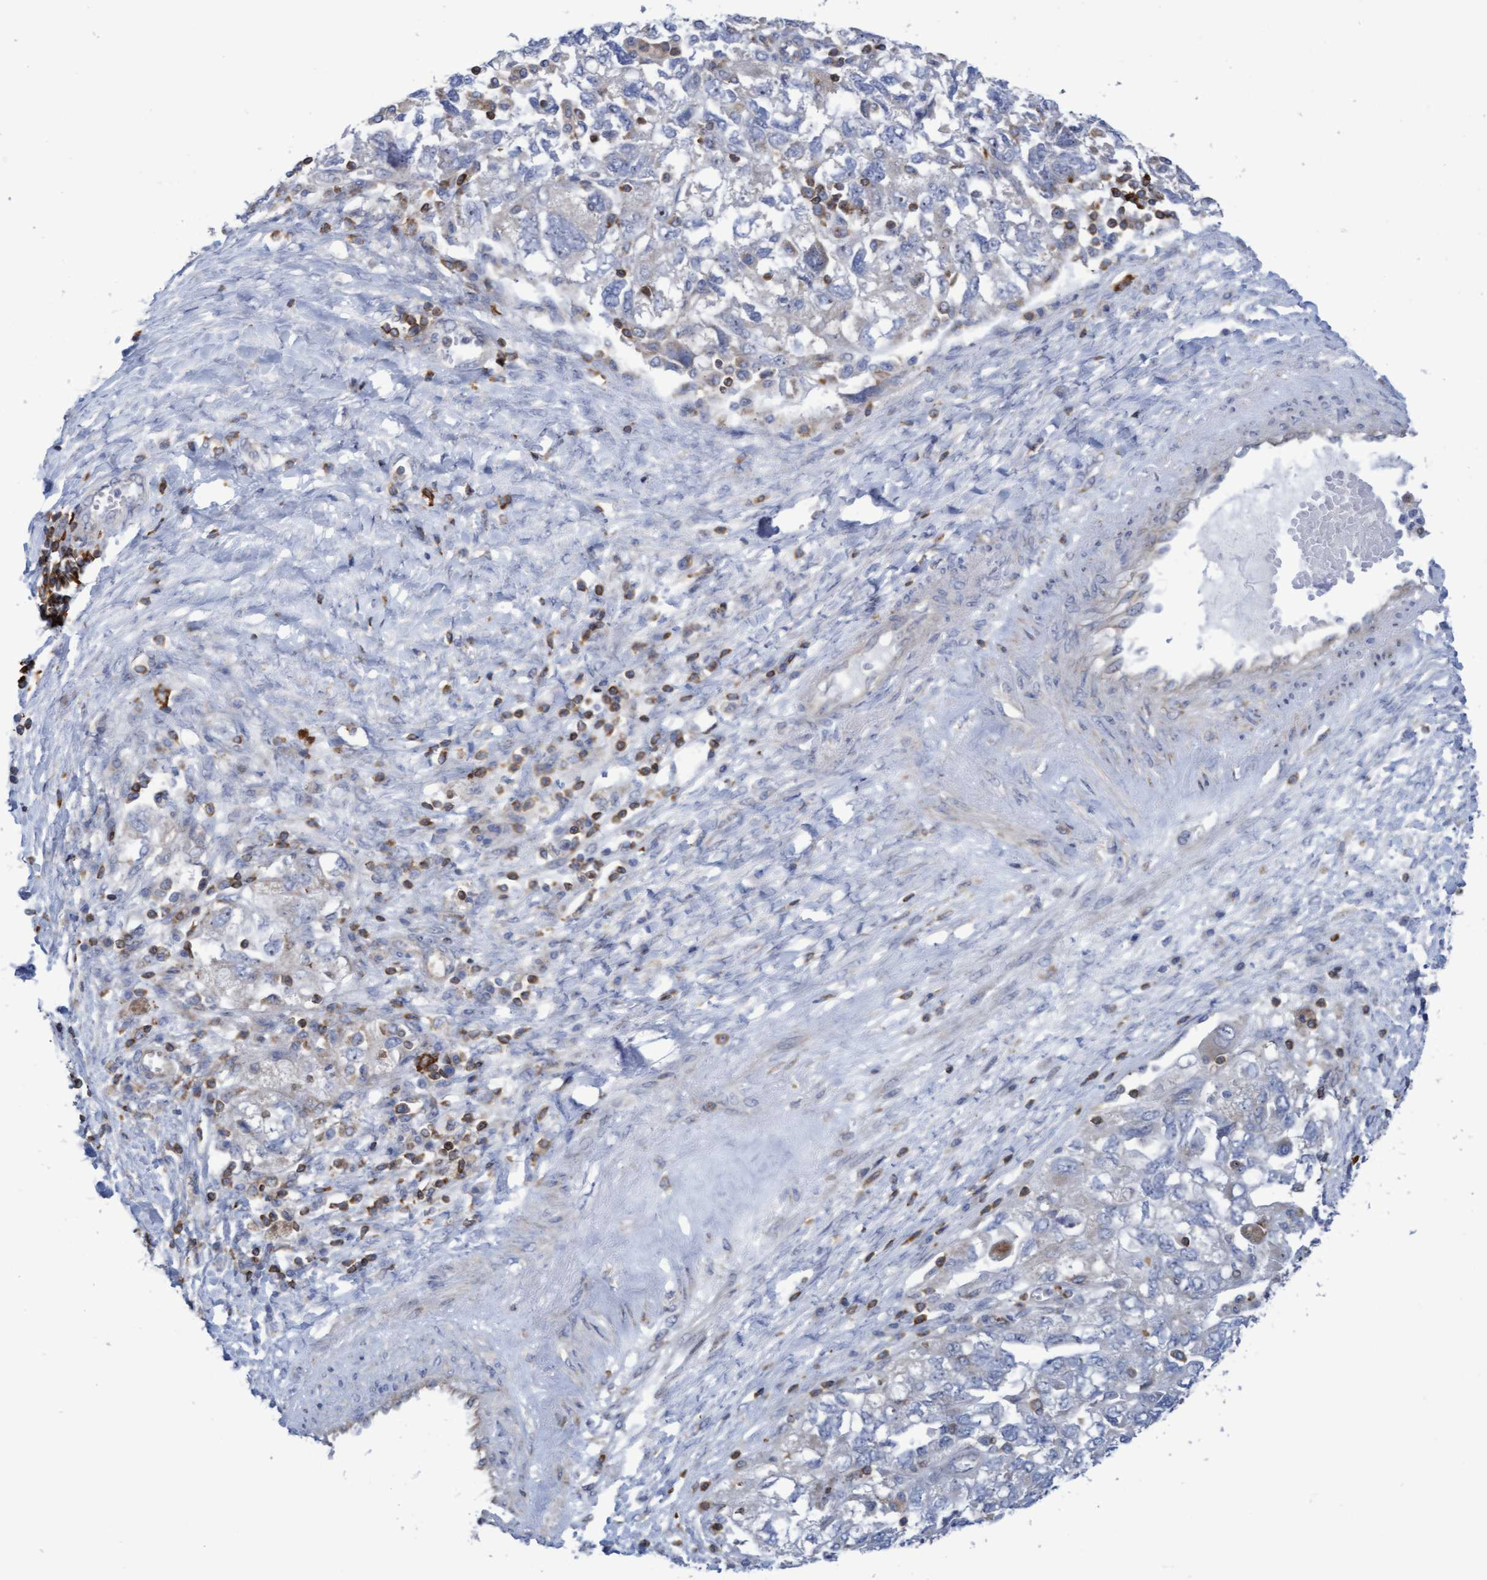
{"staining": {"intensity": "negative", "quantity": "none", "location": "none"}, "tissue": "ovarian cancer", "cell_type": "Tumor cells", "image_type": "cancer", "snomed": [{"axis": "morphology", "description": "Carcinoma, NOS"}, {"axis": "morphology", "description": "Cystadenocarcinoma, serous, NOS"}, {"axis": "topography", "description": "Ovary"}], "caption": "Human ovarian cancer (serous cystadenocarcinoma) stained for a protein using IHC demonstrates no positivity in tumor cells.", "gene": "FNBP1", "patient": {"sex": "female", "age": 69}}